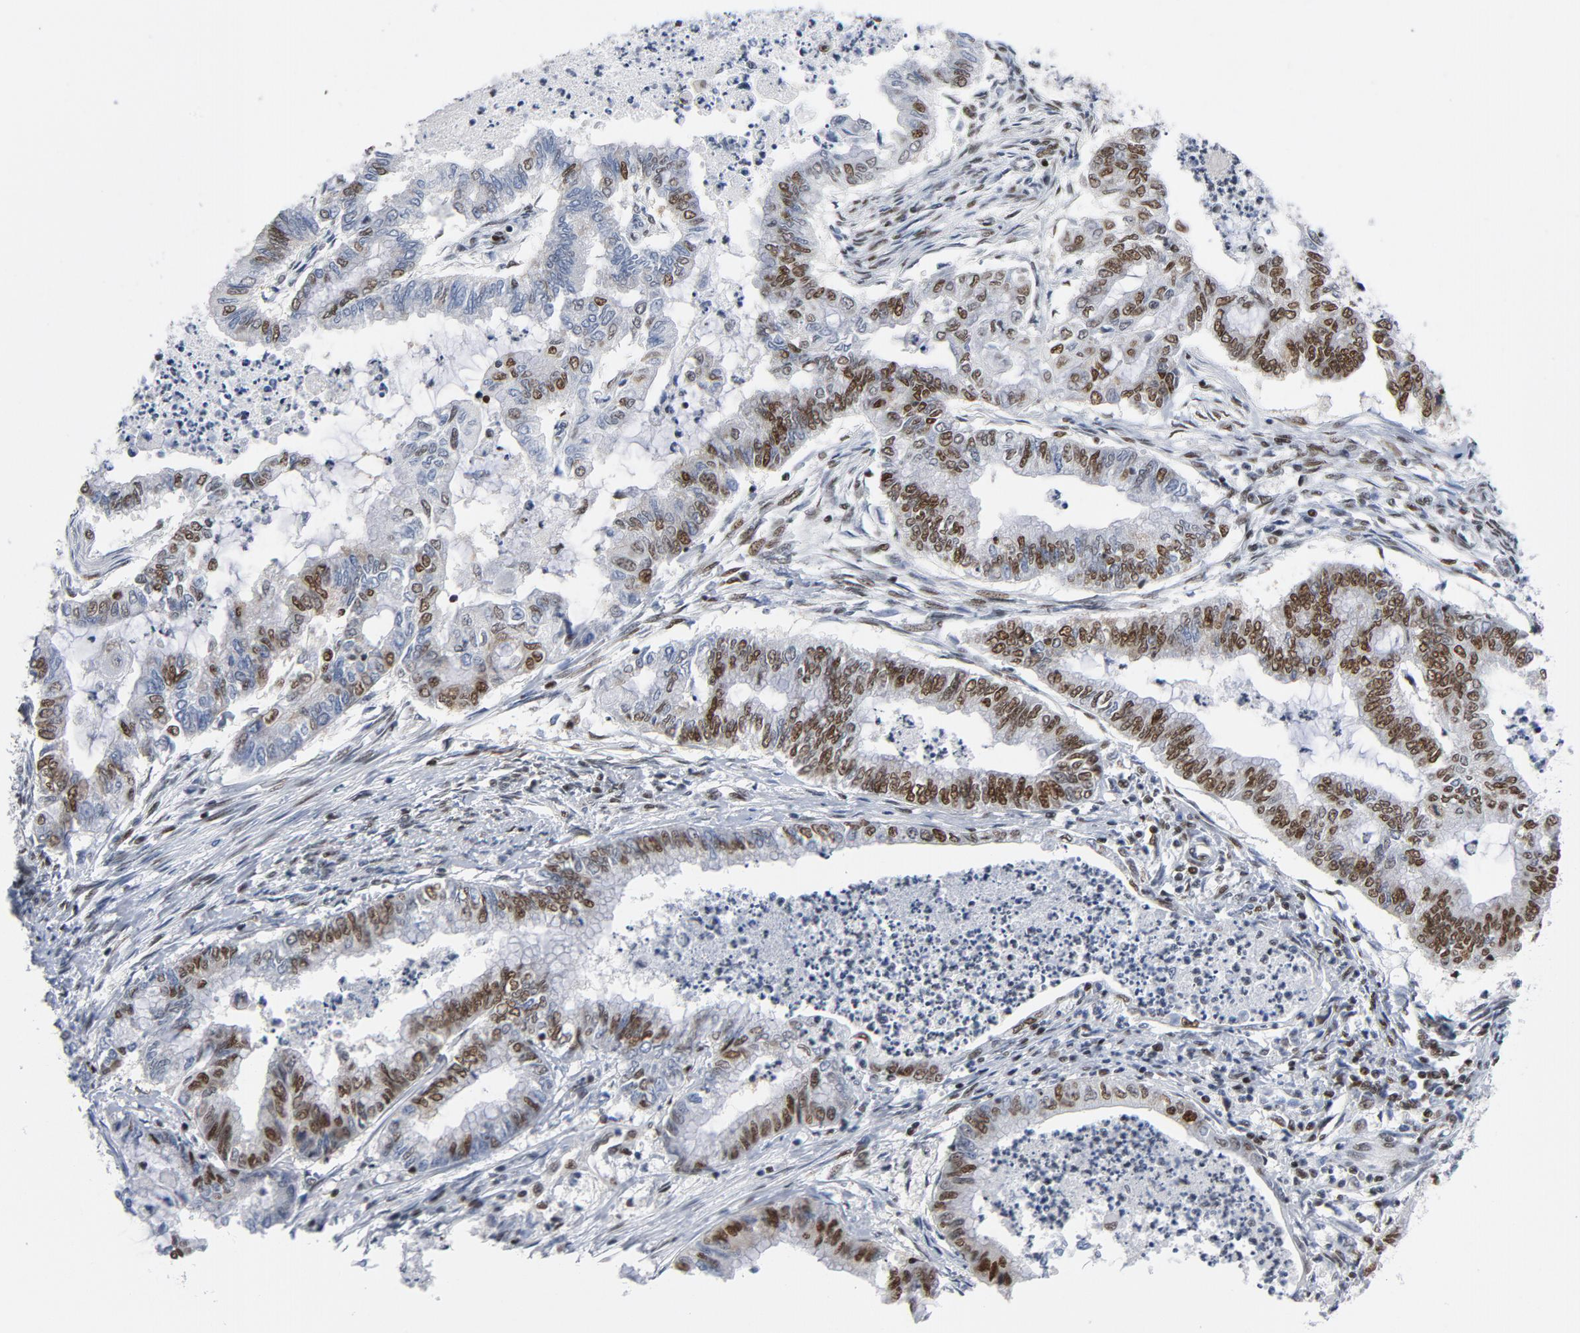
{"staining": {"intensity": "moderate", "quantity": "25%-75%", "location": "nuclear"}, "tissue": "endometrial cancer", "cell_type": "Tumor cells", "image_type": "cancer", "snomed": [{"axis": "morphology", "description": "Adenocarcinoma, NOS"}, {"axis": "topography", "description": "Endometrium"}], "caption": "This is an image of immunohistochemistry (IHC) staining of endometrial cancer, which shows moderate staining in the nuclear of tumor cells.", "gene": "CSTF2", "patient": {"sex": "female", "age": 79}}